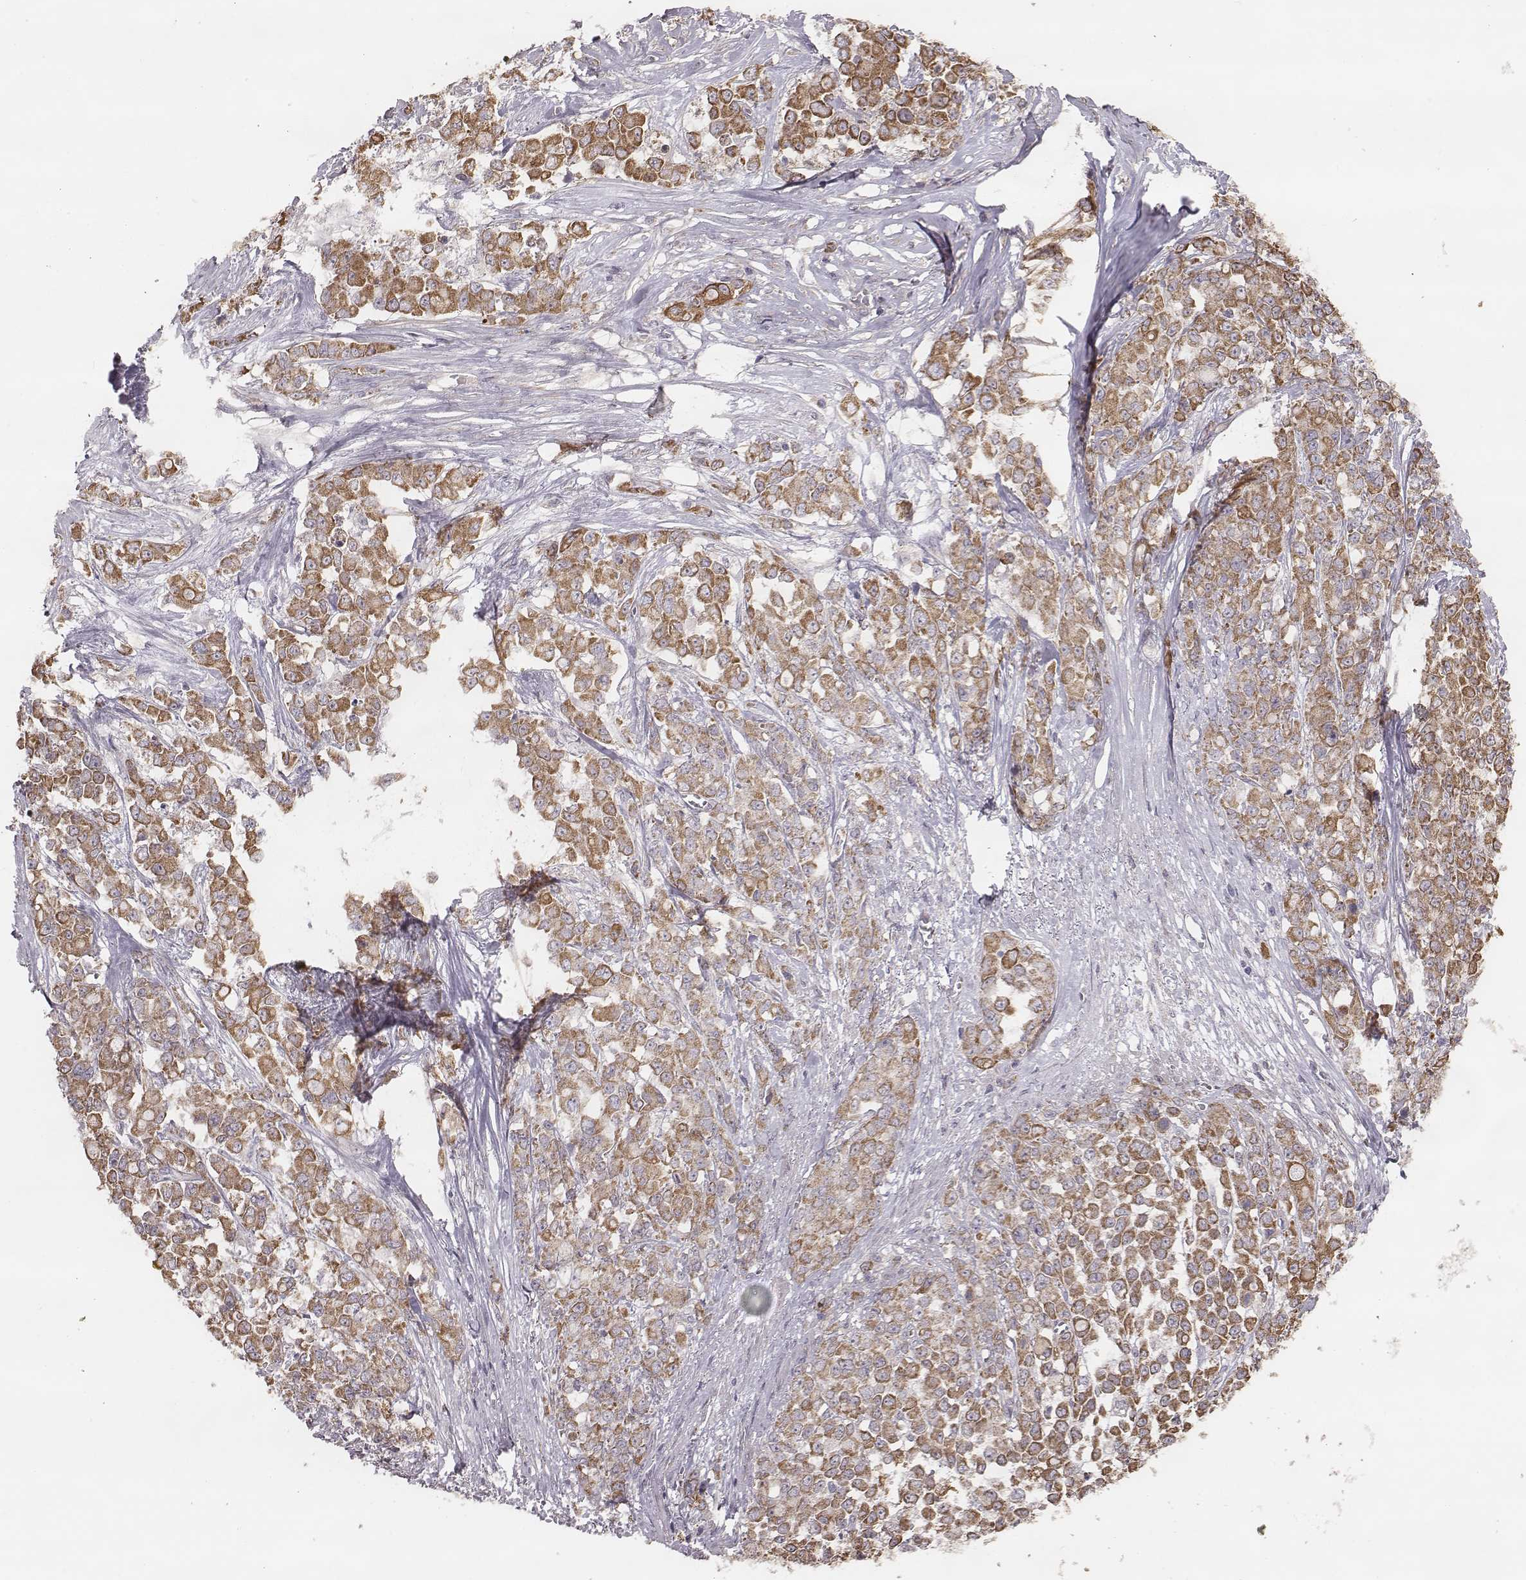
{"staining": {"intensity": "moderate", "quantity": ">75%", "location": "cytoplasmic/membranous"}, "tissue": "stomach cancer", "cell_type": "Tumor cells", "image_type": "cancer", "snomed": [{"axis": "morphology", "description": "Adenocarcinoma, NOS"}, {"axis": "topography", "description": "Stomach"}], "caption": "High-power microscopy captured an IHC histopathology image of stomach cancer (adenocarcinoma), revealing moderate cytoplasmic/membranous staining in about >75% of tumor cells.", "gene": "HAVCR1", "patient": {"sex": "female", "age": 76}}